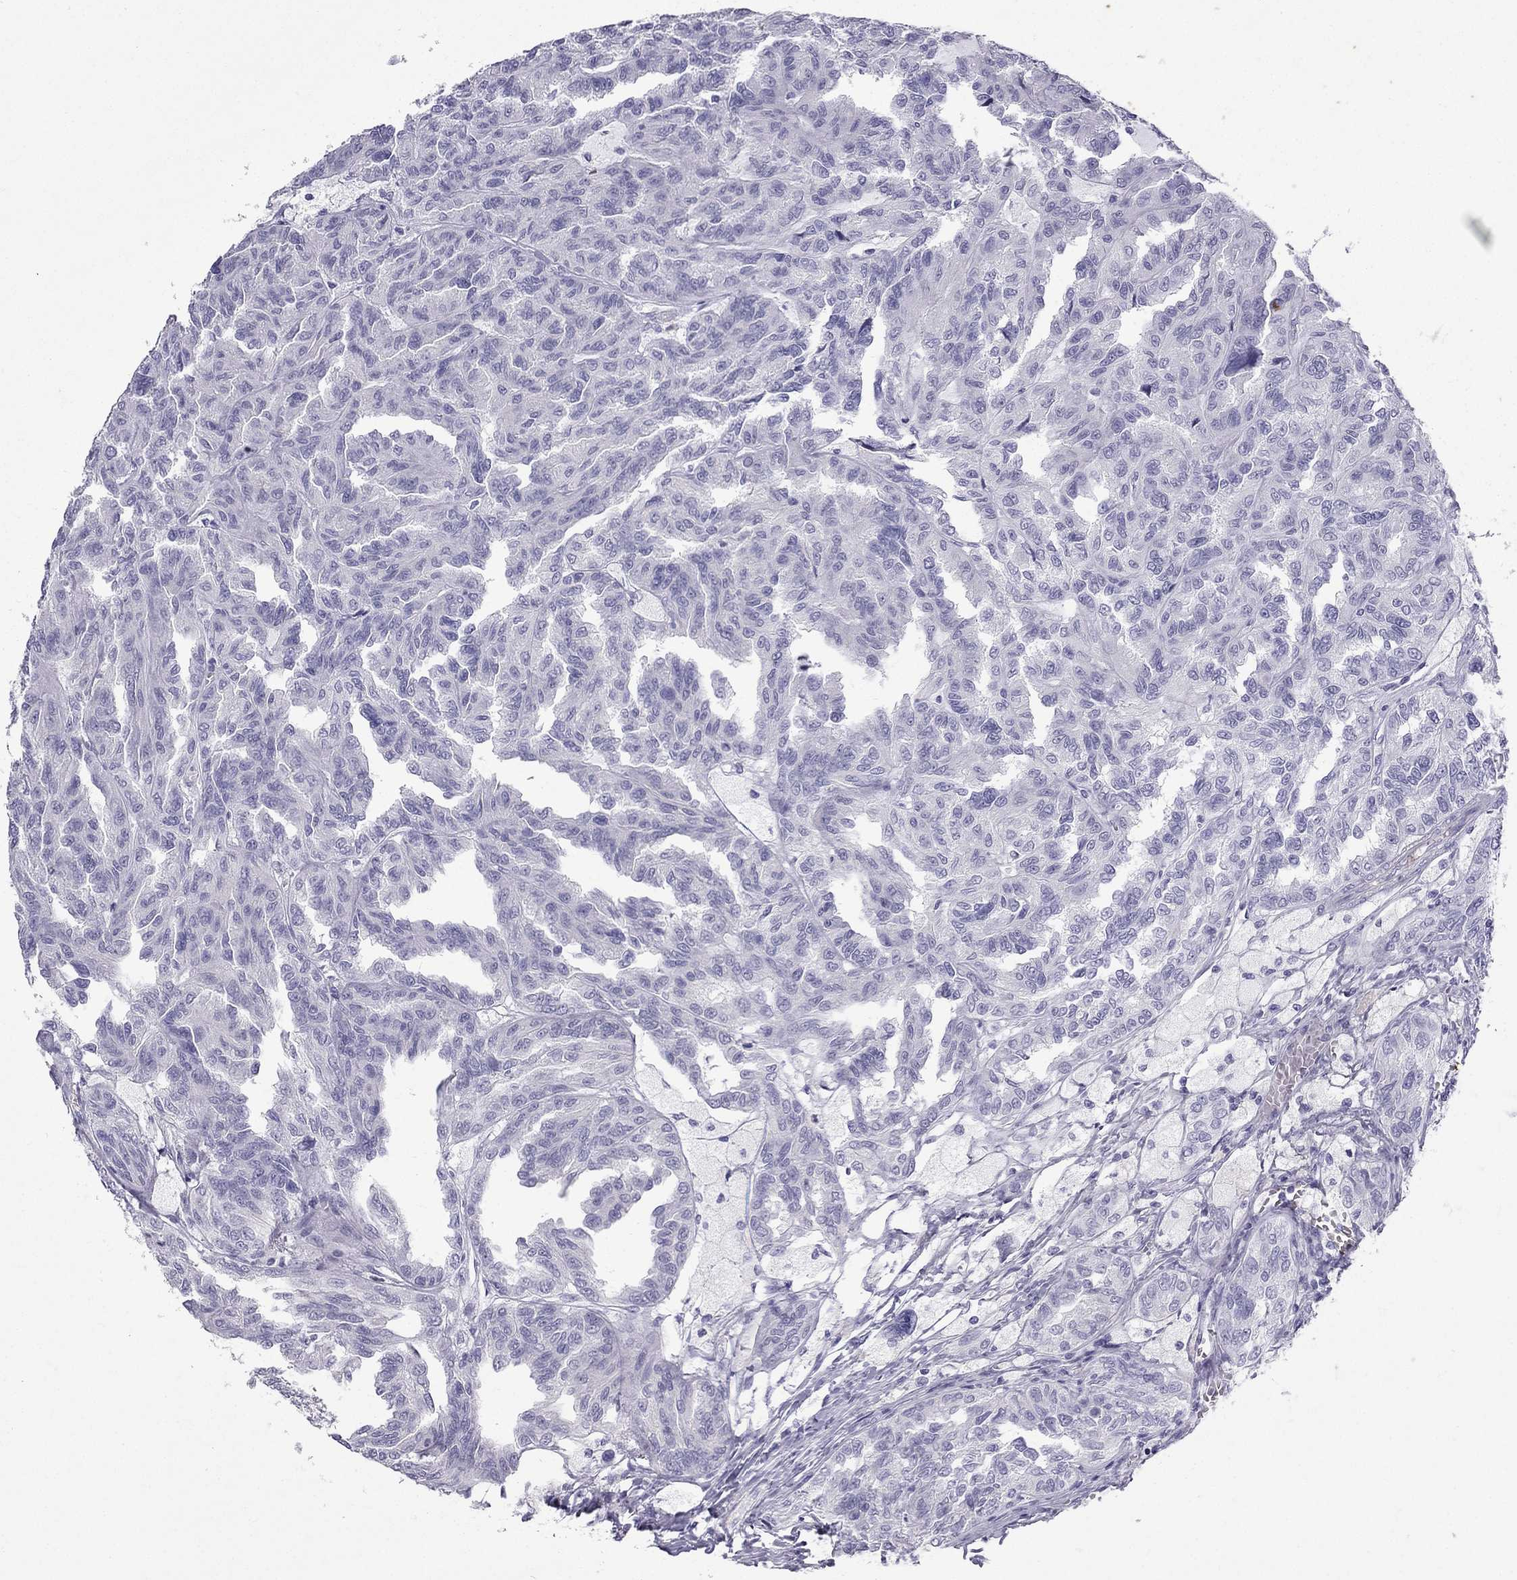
{"staining": {"intensity": "negative", "quantity": "none", "location": "none"}, "tissue": "renal cancer", "cell_type": "Tumor cells", "image_type": "cancer", "snomed": [{"axis": "morphology", "description": "Adenocarcinoma, NOS"}, {"axis": "topography", "description": "Kidney"}], "caption": "The histopathology image displays no staining of tumor cells in renal cancer (adenocarcinoma).", "gene": "GJA8", "patient": {"sex": "male", "age": 79}}